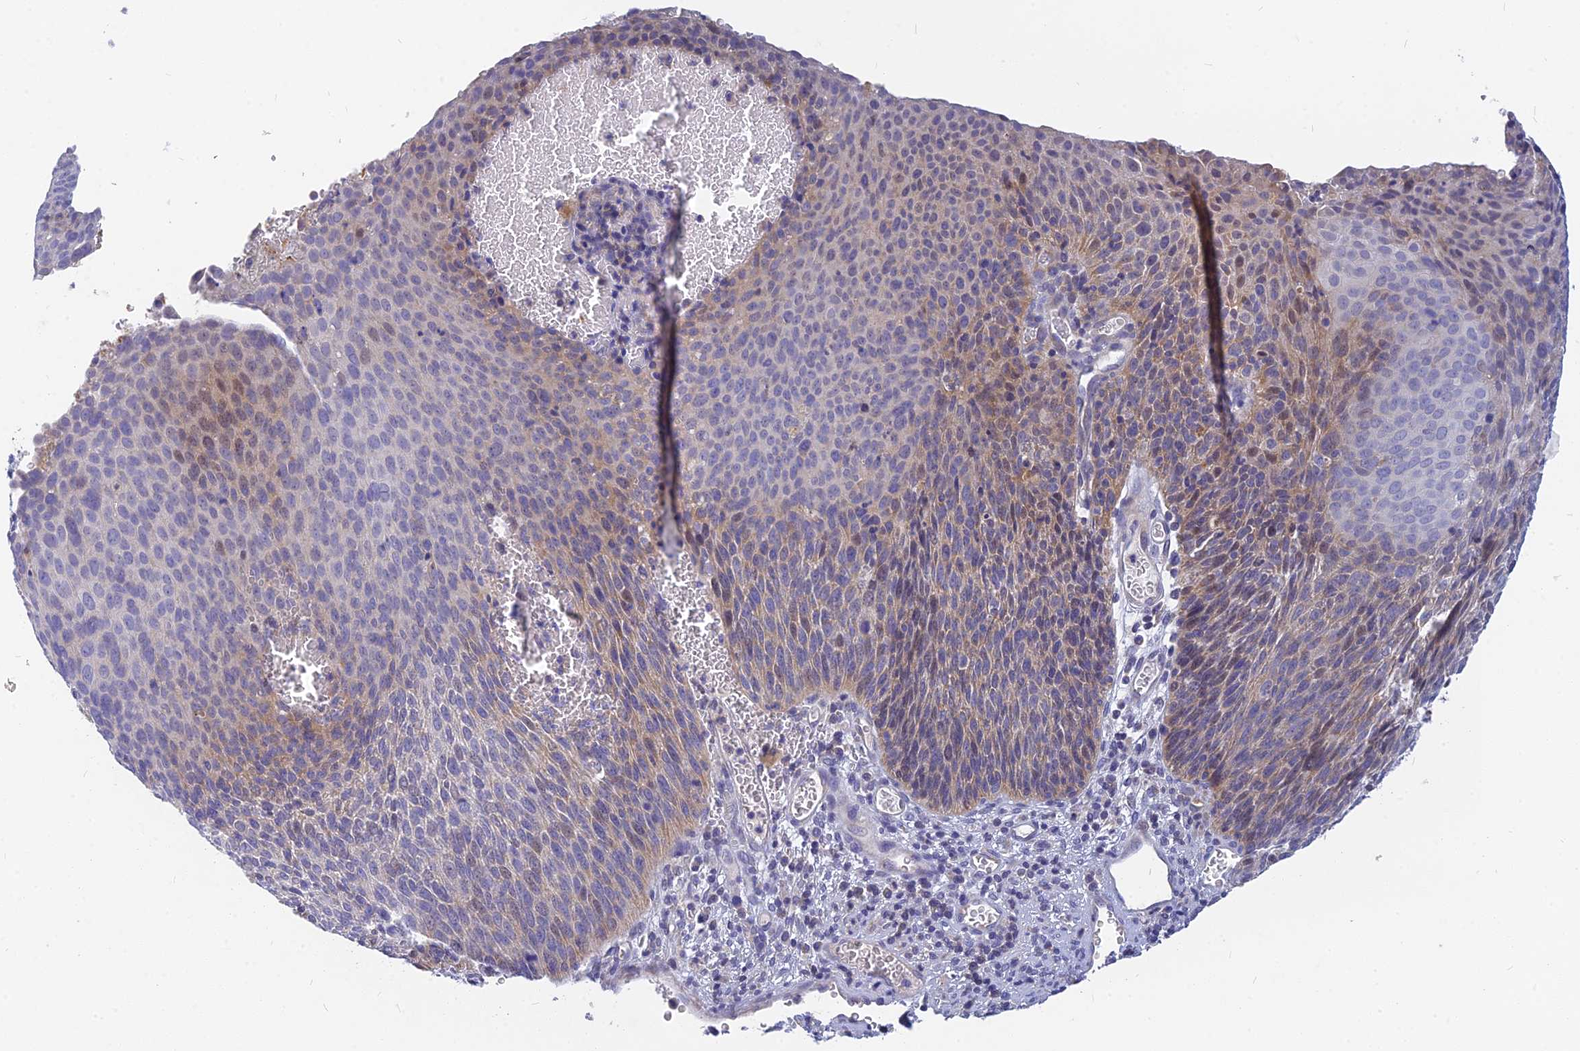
{"staining": {"intensity": "weak", "quantity": "25%-75%", "location": "cytoplasmic/membranous,nuclear"}, "tissue": "cervical cancer", "cell_type": "Tumor cells", "image_type": "cancer", "snomed": [{"axis": "morphology", "description": "Squamous cell carcinoma, NOS"}, {"axis": "topography", "description": "Cervix"}], "caption": "DAB immunohistochemical staining of human squamous cell carcinoma (cervical) reveals weak cytoplasmic/membranous and nuclear protein positivity in about 25%-75% of tumor cells.", "gene": "CACNA1B", "patient": {"sex": "female", "age": 55}}